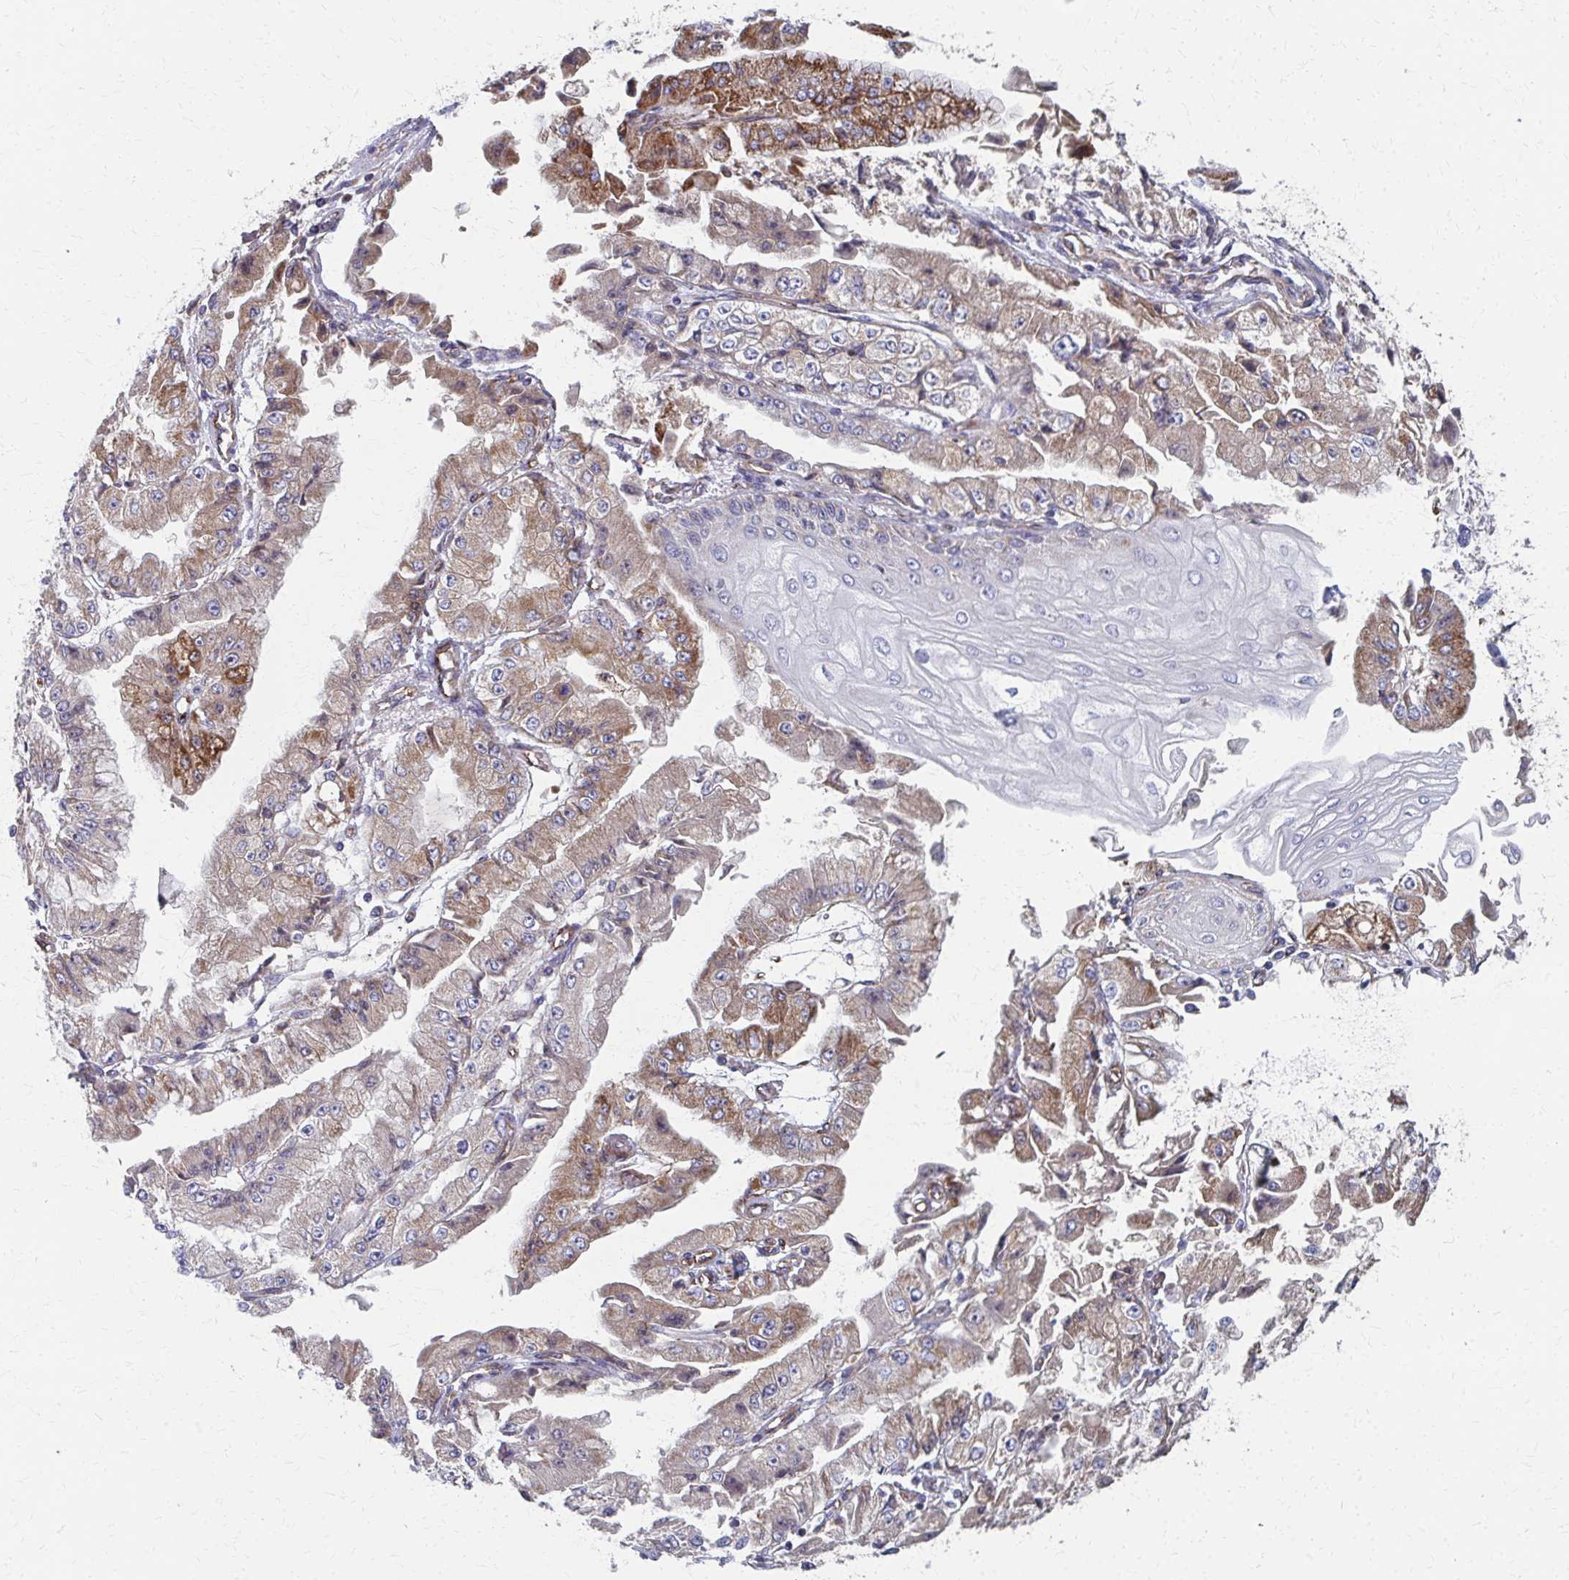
{"staining": {"intensity": "moderate", "quantity": ">75%", "location": "cytoplasmic/membranous"}, "tissue": "stomach cancer", "cell_type": "Tumor cells", "image_type": "cancer", "snomed": [{"axis": "morphology", "description": "Adenocarcinoma, NOS"}, {"axis": "topography", "description": "Stomach, upper"}], "caption": "A photomicrograph showing moderate cytoplasmic/membranous staining in approximately >75% of tumor cells in stomach cancer (adenocarcinoma), as visualized by brown immunohistochemical staining.", "gene": "FAHD1", "patient": {"sex": "female", "age": 74}}